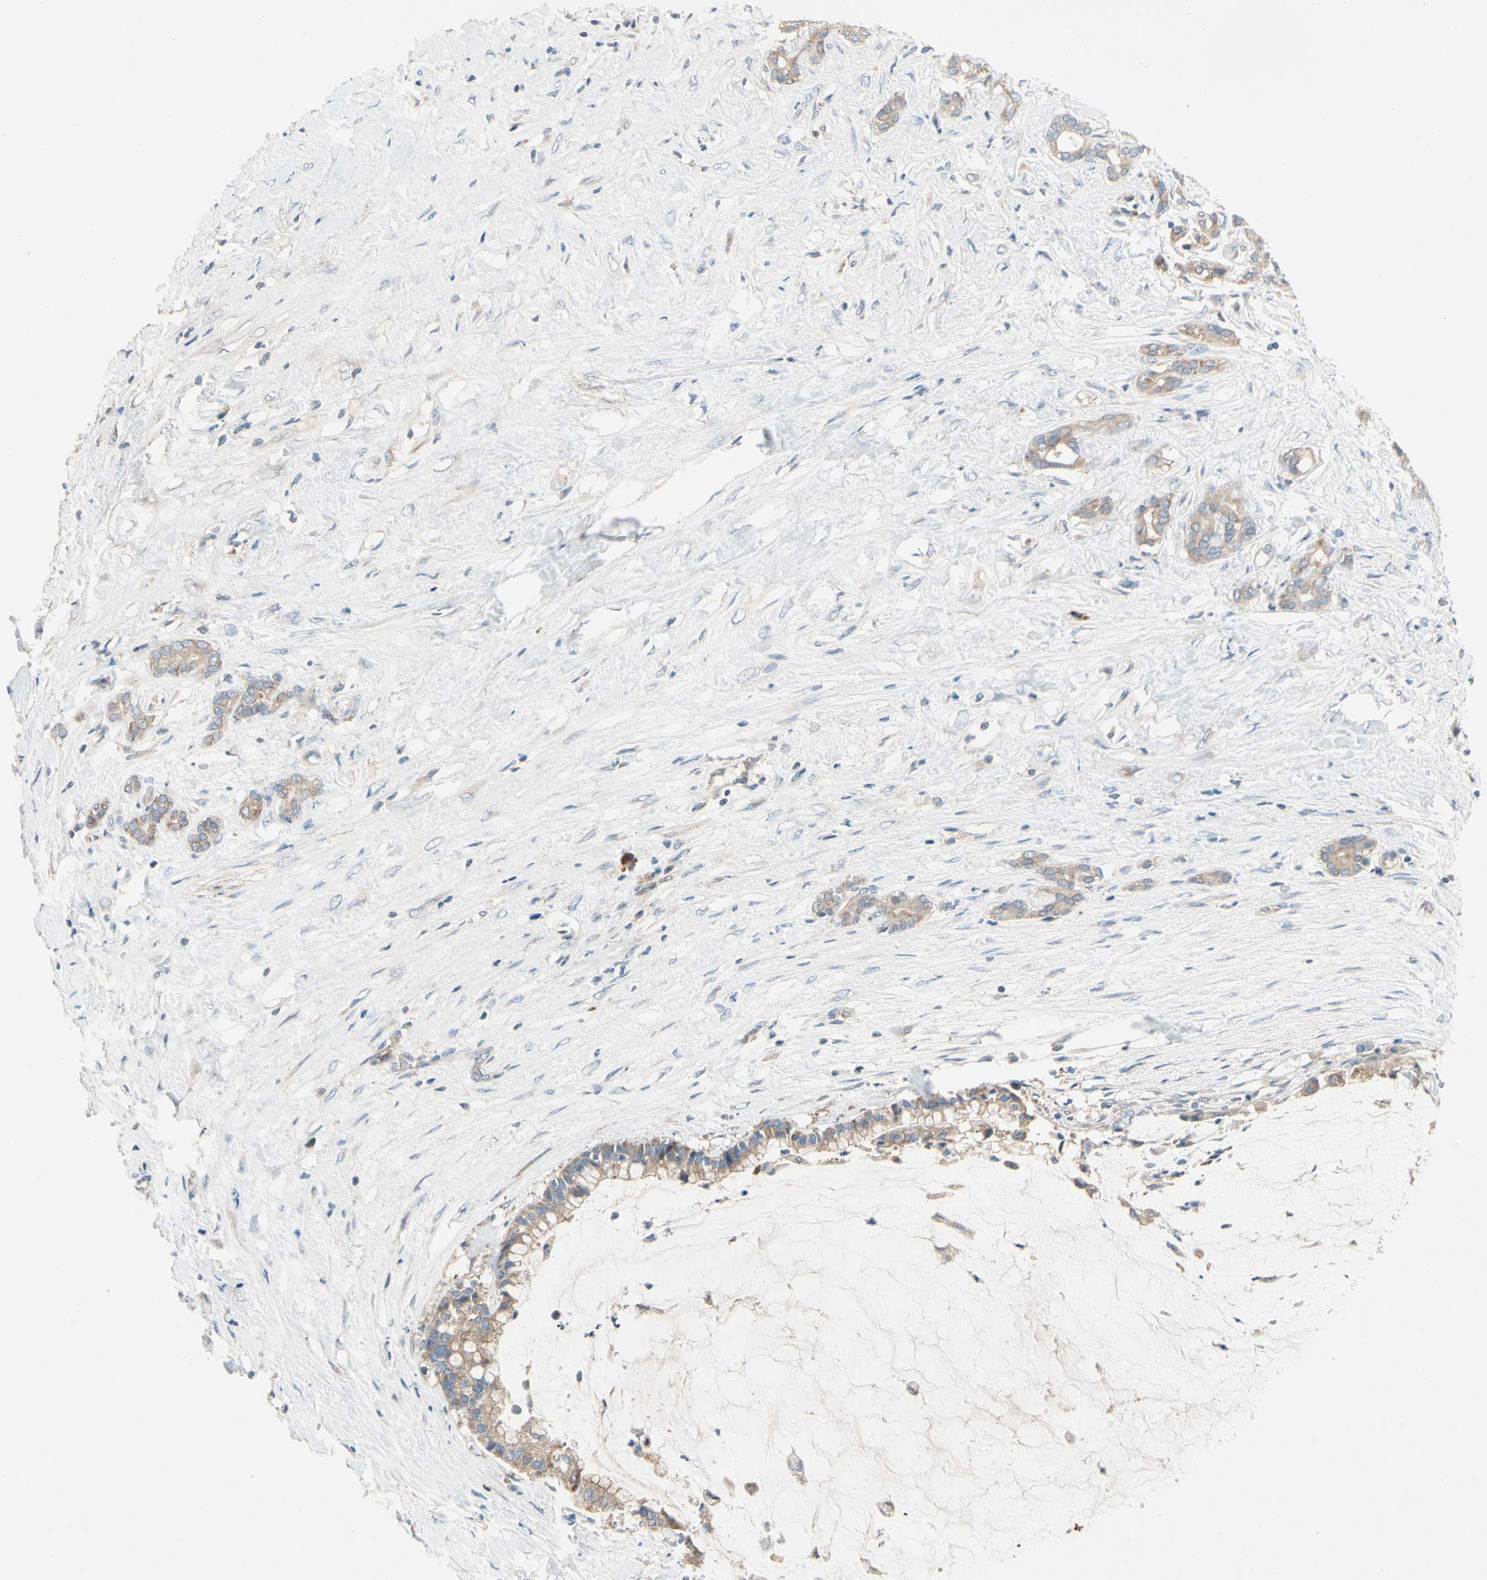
{"staining": {"intensity": "moderate", "quantity": ">75%", "location": "cytoplasmic/membranous"}, "tissue": "pancreatic cancer", "cell_type": "Tumor cells", "image_type": "cancer", "snomed": [{"axis": "morphology", "description": "Adenocarcinoma, NOS"}, {"axis": "topography", "description": "Pancreas"}], "caption": "Immunohistochemical staining of adenocarcinoma (pancreatic) displays medium levels of moderate cytoplasmic/membranous protein expression in about >75% of tumor cells. (DAB IHC with brightfield microscopy, high magnification).", "gene": "KLHDC8B", "patient": {"sex": "male", "age": 41}}